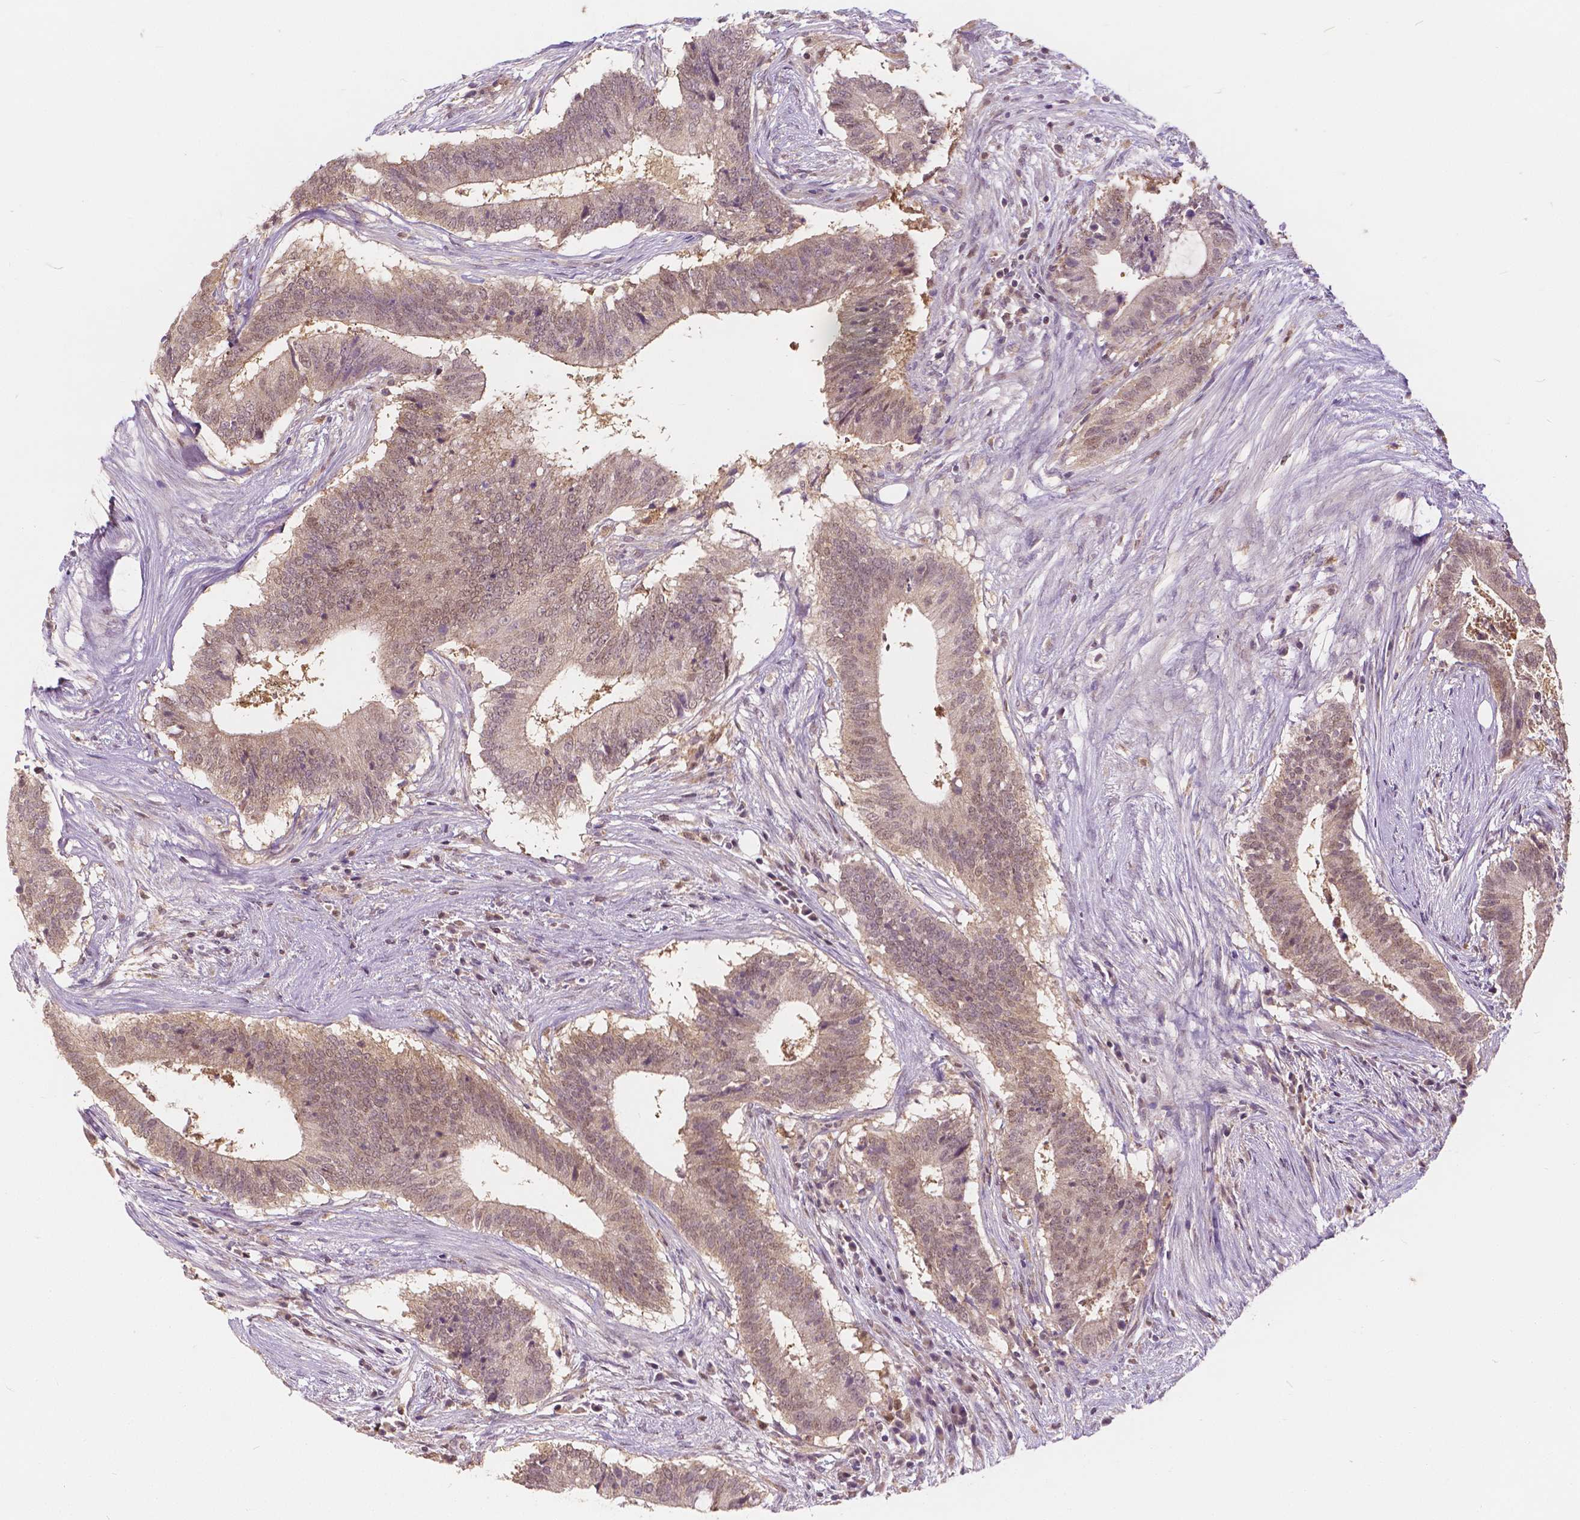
{"staining": {"intensity": "weak", "quantity": ">75%", "location": "cytoplasmic/membranous,nuclear"}, "tissue": "colorectal cancer", "cell_type": "Tumor cells", "image_type": "cancer", "snomed": [{"axis": "morphology", "description": "Adenocarcinoma, NOS"}, {"axis": "topography", "description": "Colon"}], "caption": "High-power microscopy captured an immunohistochemistry image of adenocarcinoma (colorectal), revealing weak cytoplasmic/membranous and nuclear staining in approximately >75% of tumor cells.", "gene": "NAPRT", "patient": {"sex": "female", "age": 43}}